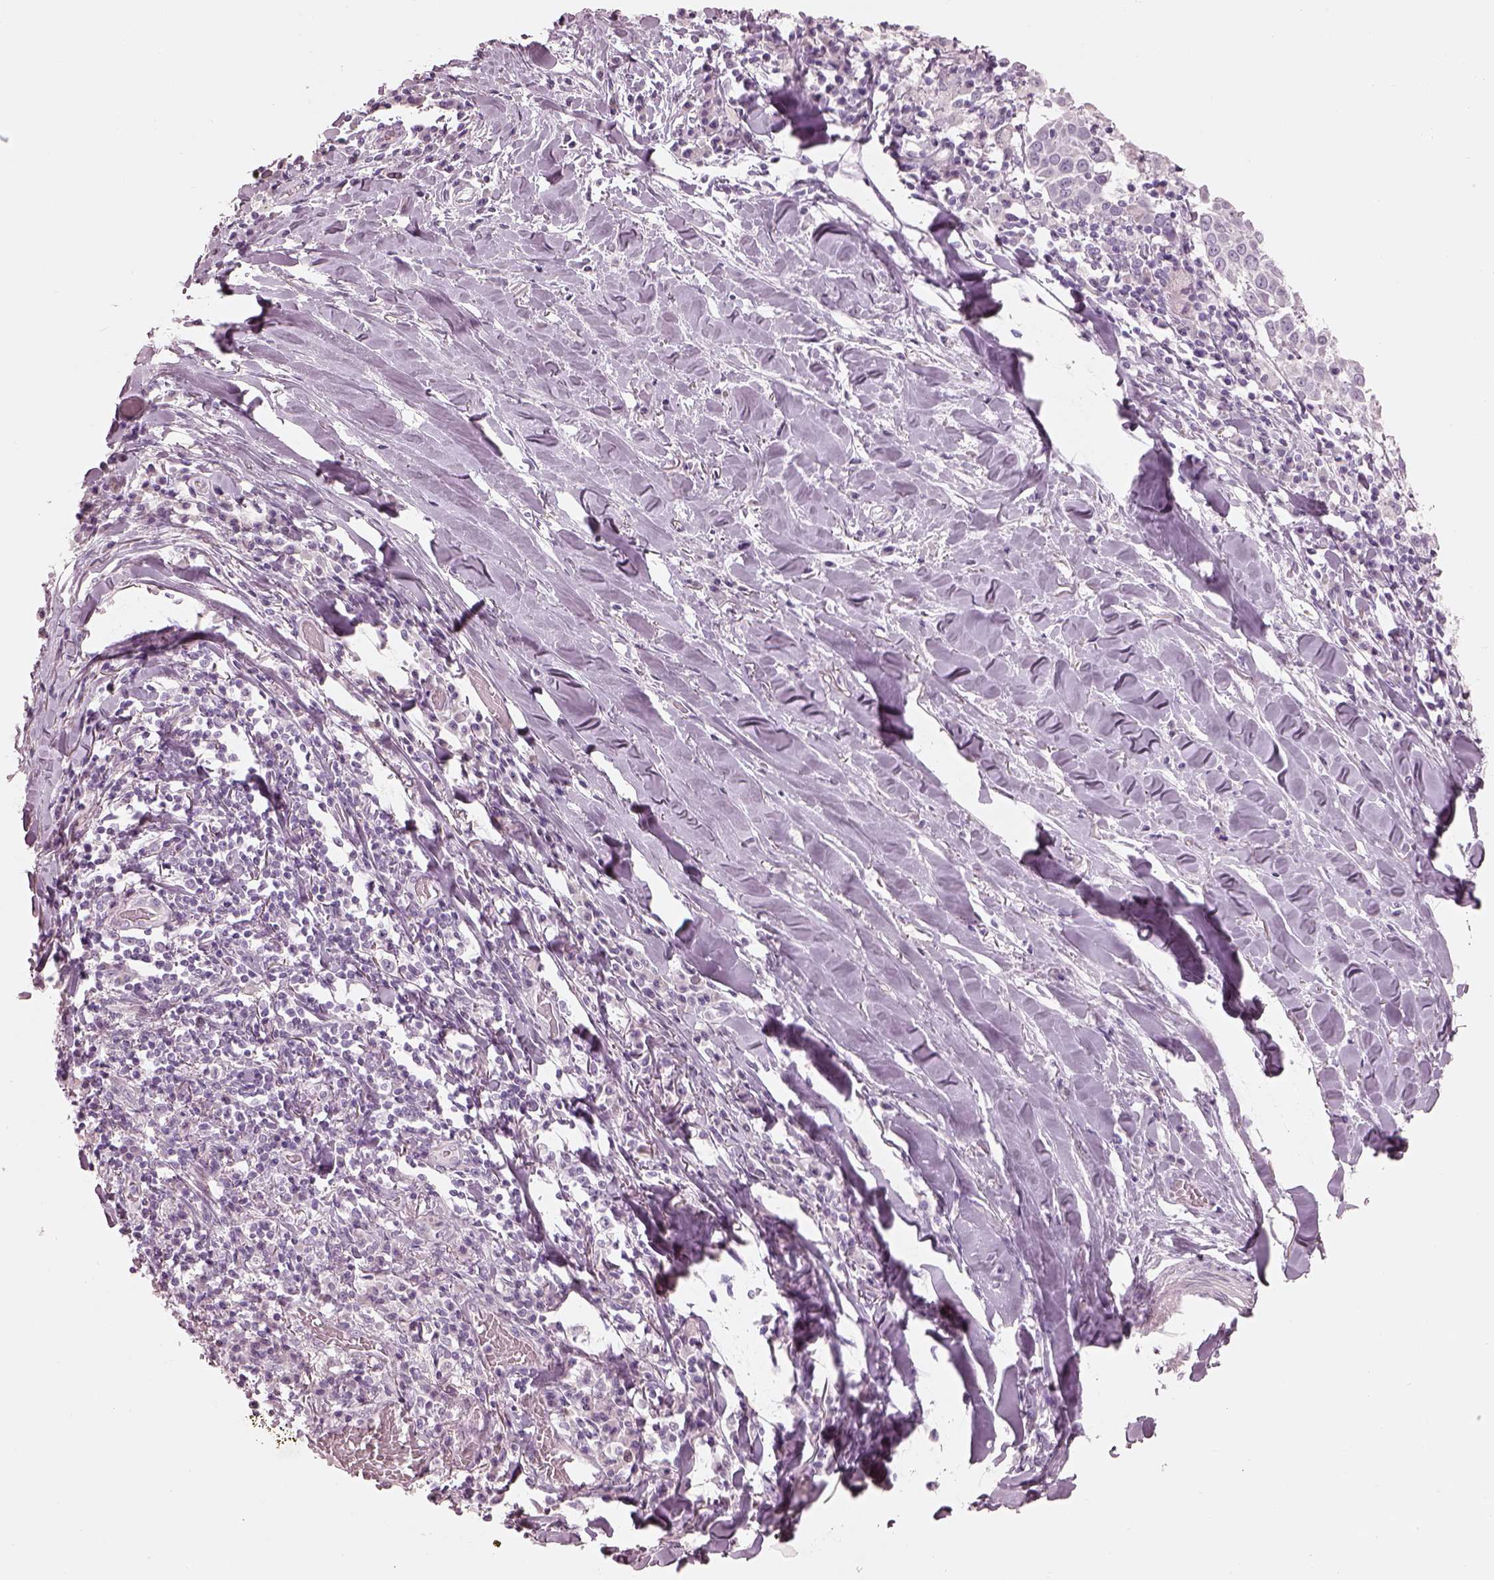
{"staining": {"intensity": "negative", "quantity": "none", "location": "none"}, "tissue": "lung cancer", "cell_type": "Tumor cells", "image_type": "cancer", "snomed": [{"axis": "morphology", "description": "Squamous cell carcinoma, NOS"}, {"axis": "topography", "description": "Lung"}], "caption": "High power microscopy photomicrograph of an IHC micrograph of lung cancer, revealing no significant positivity in tumor cells.", "gene": "RSPH9", "patient": {"sex": "male", "age": 57}}